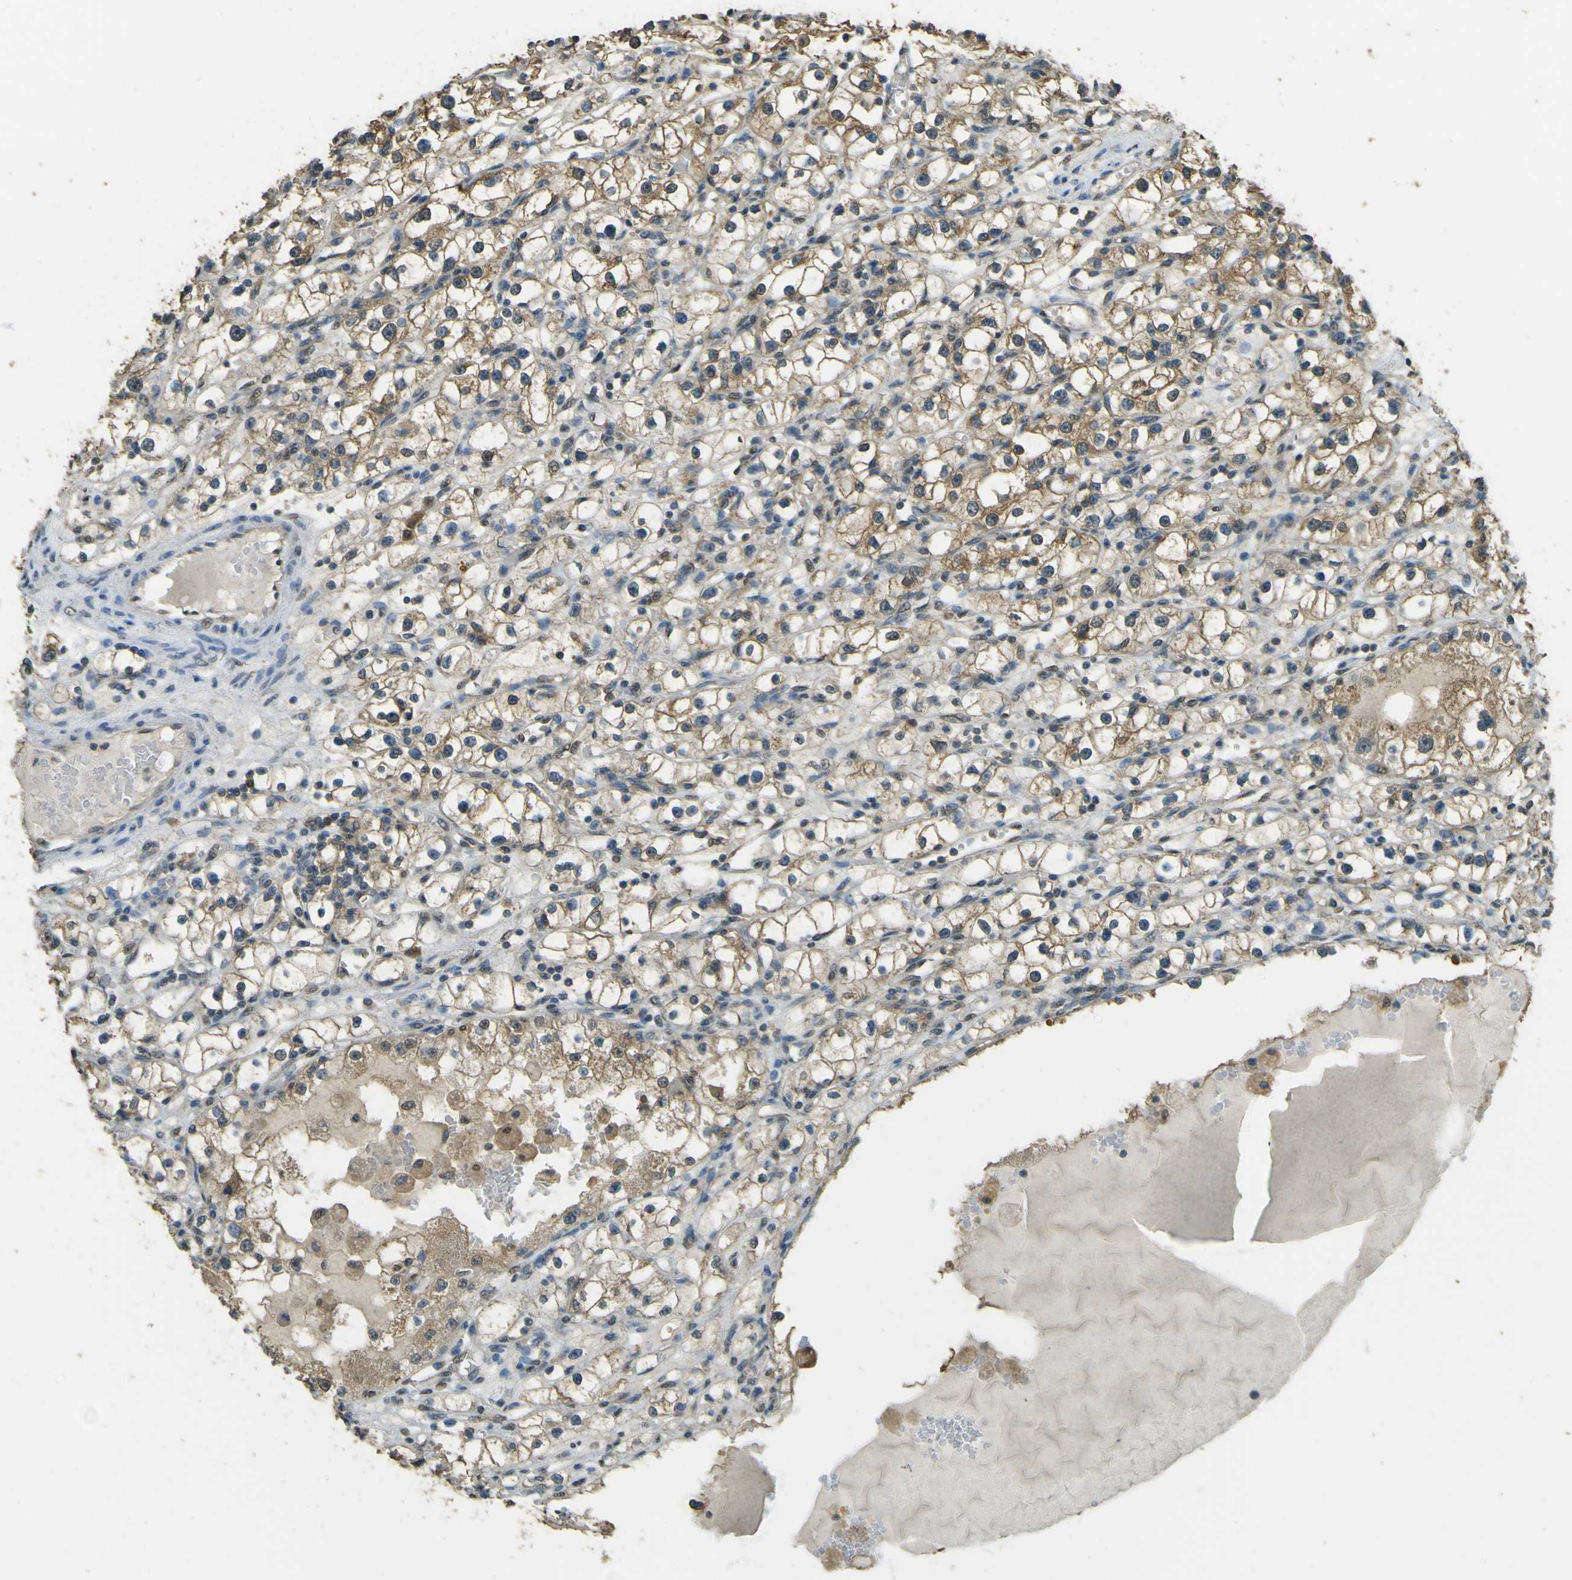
{"staining": {"intensity": "moderate", "quantity": ">75%", "location": "cytoplasmic/membranous"}, "tissue": "renal cancer", "cell_type": "Tumor cells", "image_type": "cancer", "snomed": [{"axis": "morphology", "description": "Adenocarcinoma, NOS"}, {"axis": "topography", "description": "Kidney"}], "caption": "This histopathology image reveals renal adenocarcinoma stained with immunohistochemistry (IHC) to label a protein in brown. The cytoplasmic/membranous of tumor cells show moderate positivity for the protein. Nuclei are counter-stained blue.", "gene": "GOLGA1", "patient": {"sex": "male", "age": 56}}